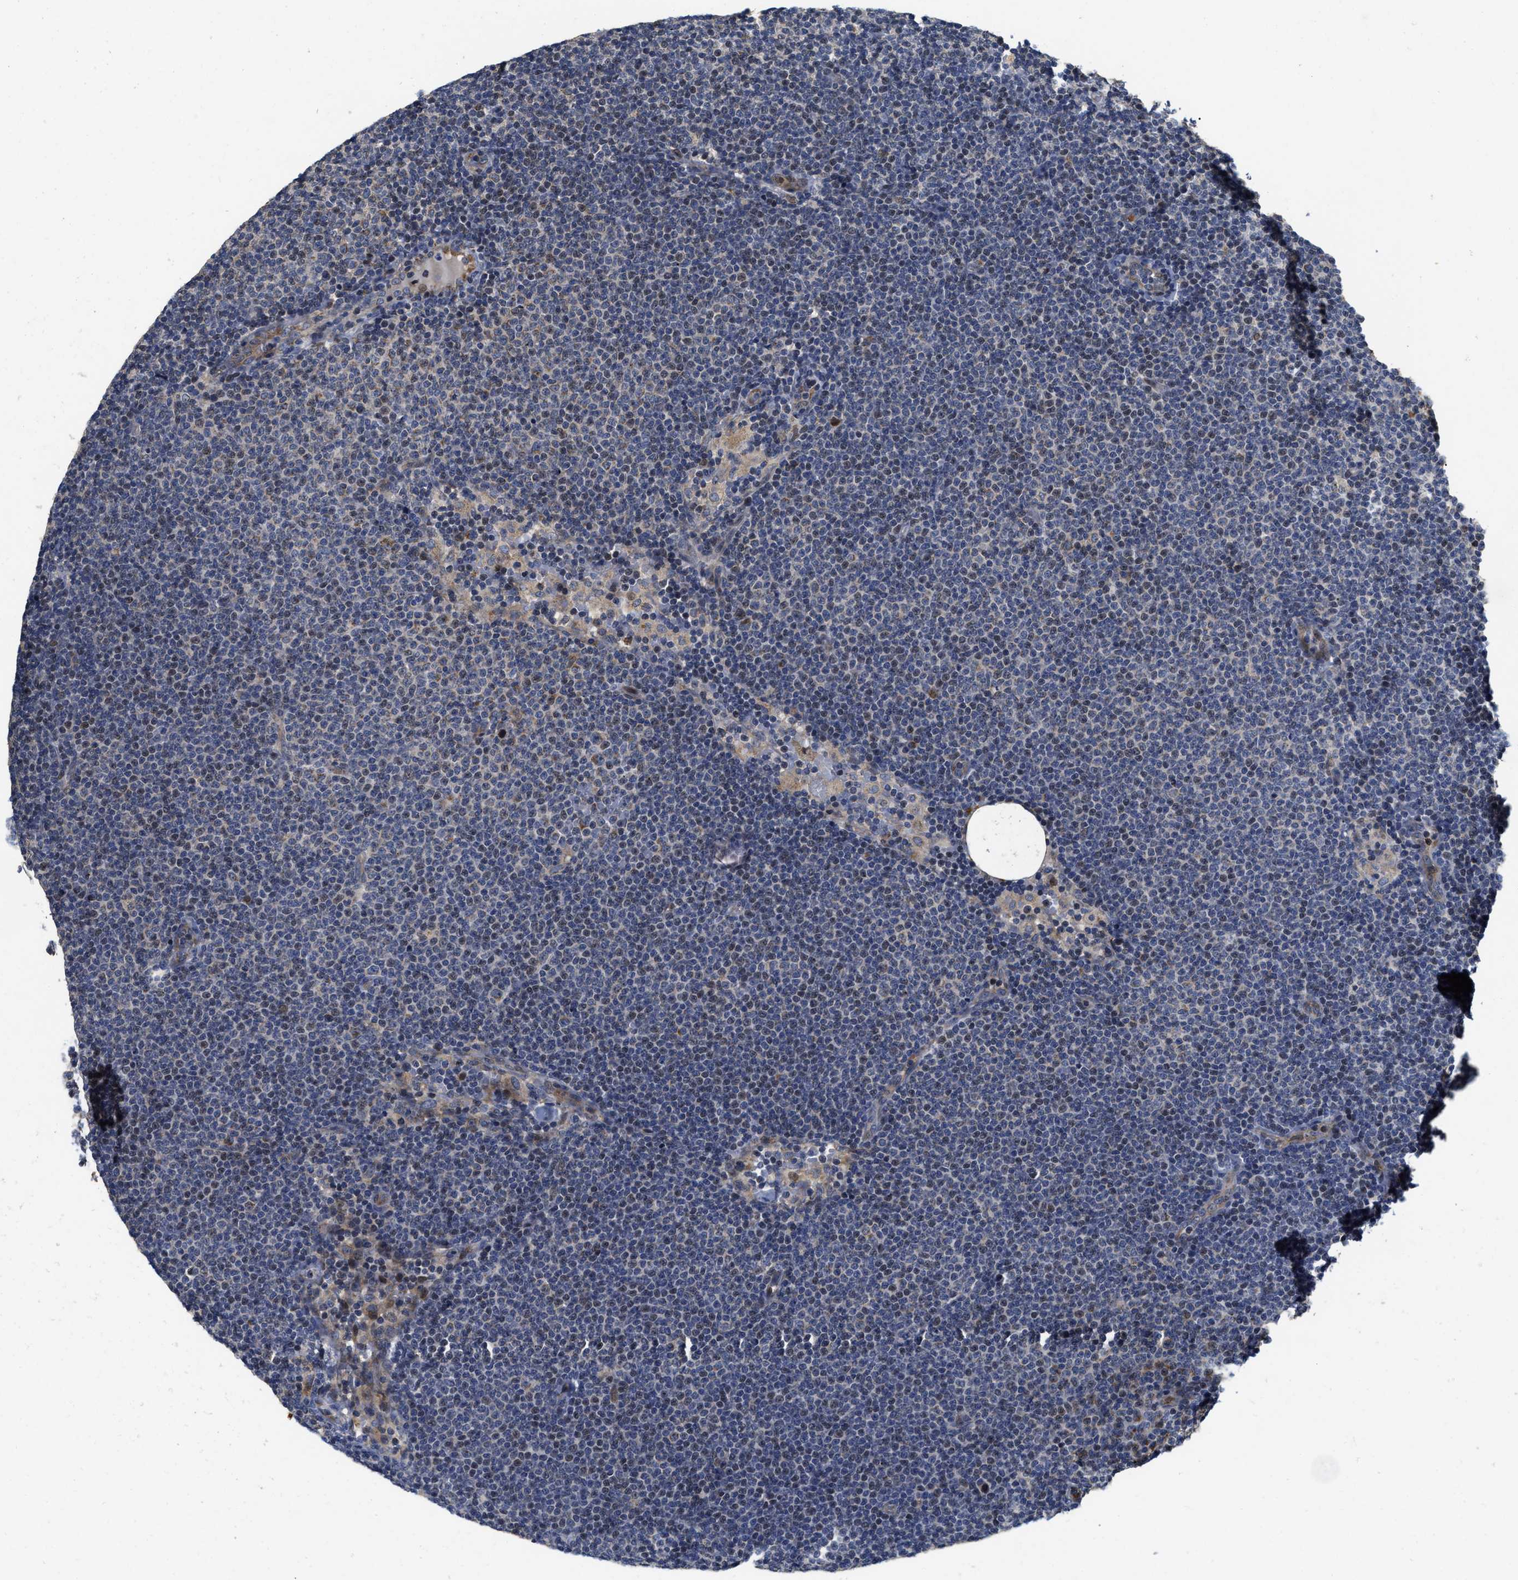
{"staining": {"intensity": "weak", "quantity": "<25%", "location": "cytoplasmic/membranous"}, "tissue": "lymphoma", "cell_type": "Tumor cells", "image_type": "cancer", "snomed": [{"axis": "morphology", "description": "Malignant lymphoma, non-Hodgkin's type, Low grade"}, {"axis": "topography", "description": "Lymph node"}], "caption": "The histopathology image shows no staining of tumor cells in low-grade malignant lymphoma, non-Hodgkin's type. Brightfield microscopy of immunohistochemistry (IHC) stained with DAB (brown) and hematoxylin (blue), captured at high magnification.", "gene": "SCYL2", "patient": {"sex": "female", "age": 53}}